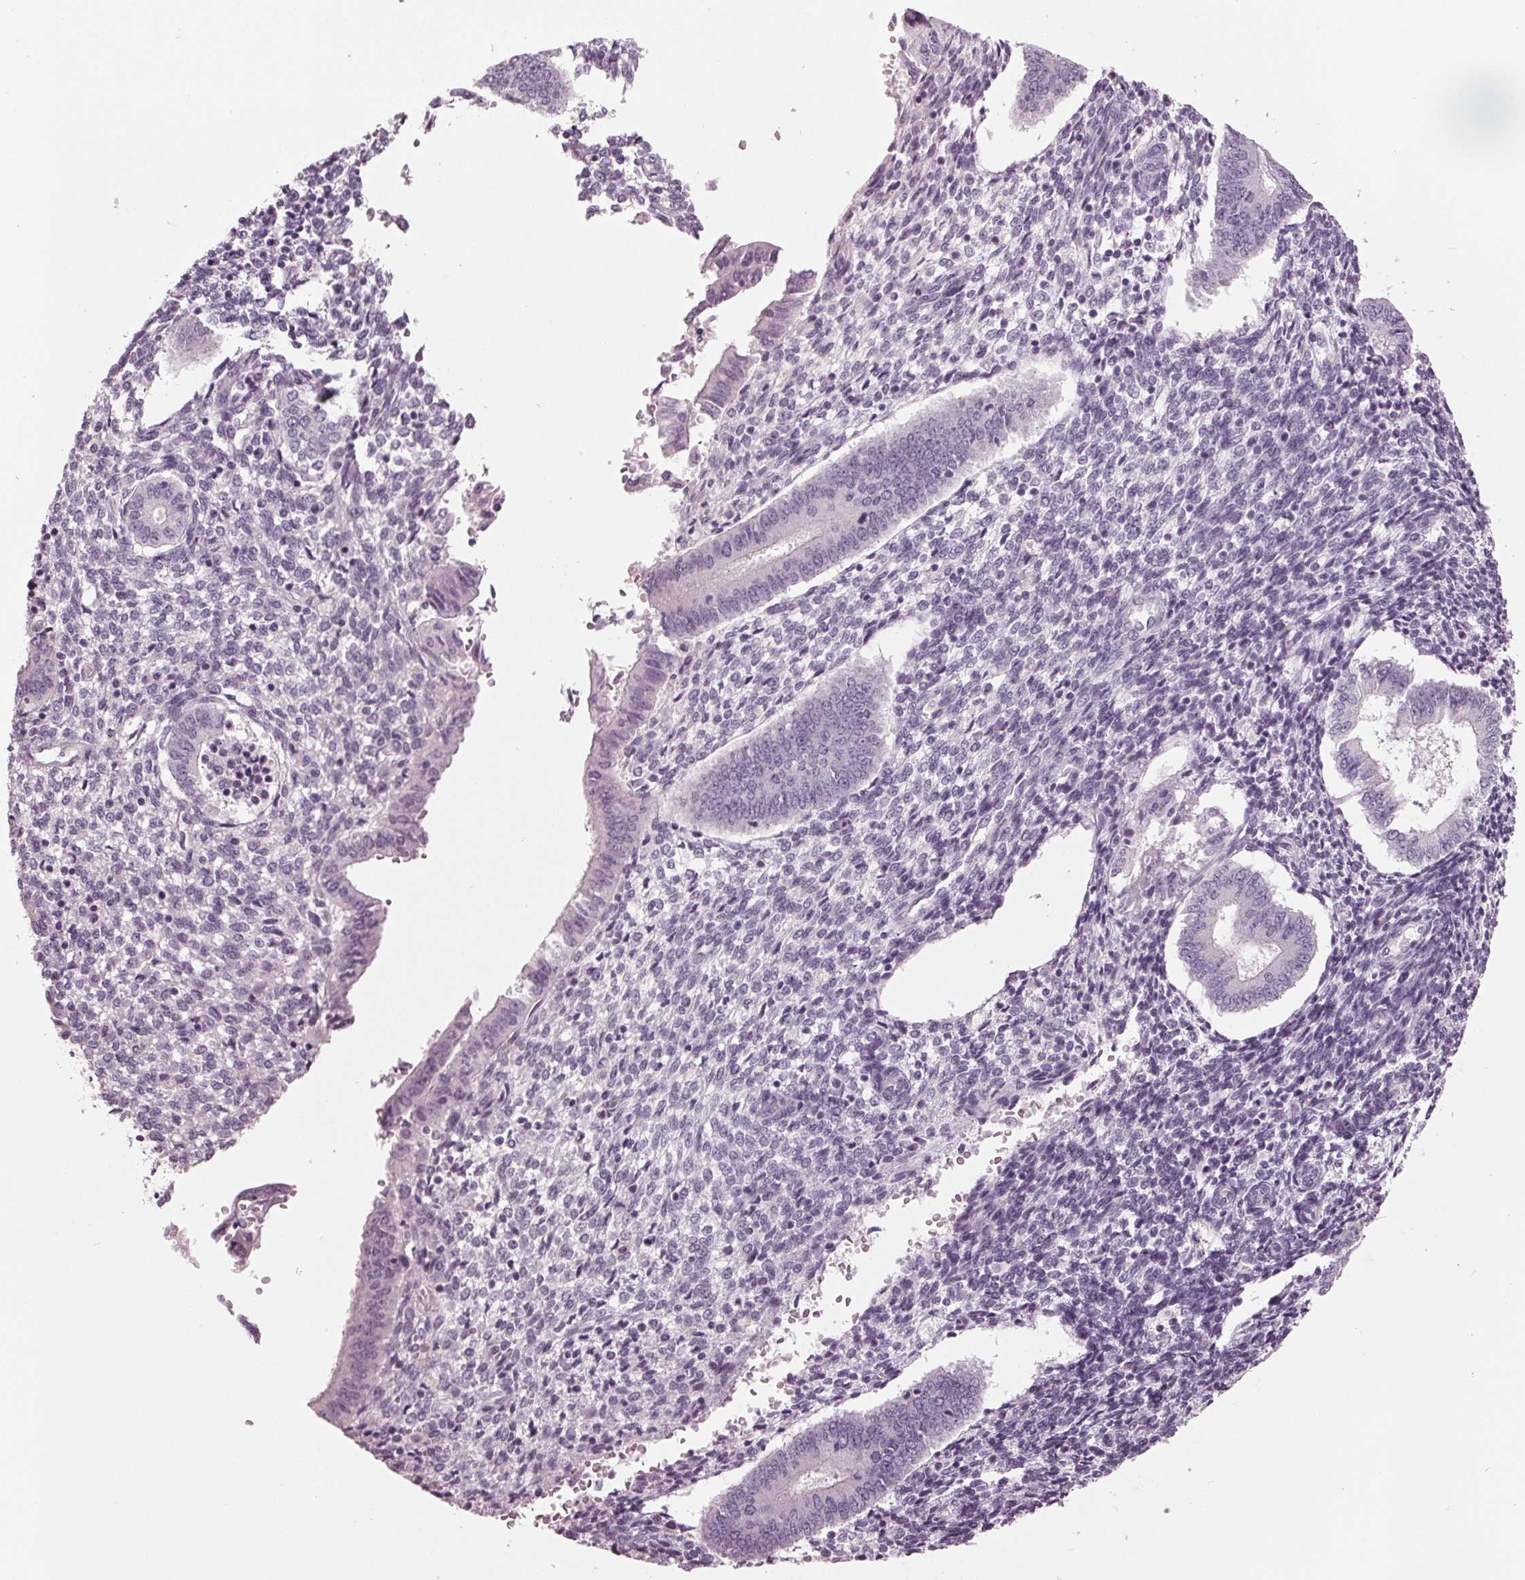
{"staining": {"intensity": "negative", "quantity": "none", "location": "none"}, "tissue": "endometrium", "cell_type": "Cells in endometrial stroma", "image_type": "normal", "snomed": [{"axis": "morphology", "description": "Normal tissue, NOS"}, {"axis": "topography", "description": "Endometrium"}], "caption": "Image shows no protein positivity in cells in endometrial stroma of benign endometrium.", "gene": "TNNC2", "patient": {"sex": "female", "age": 40}}